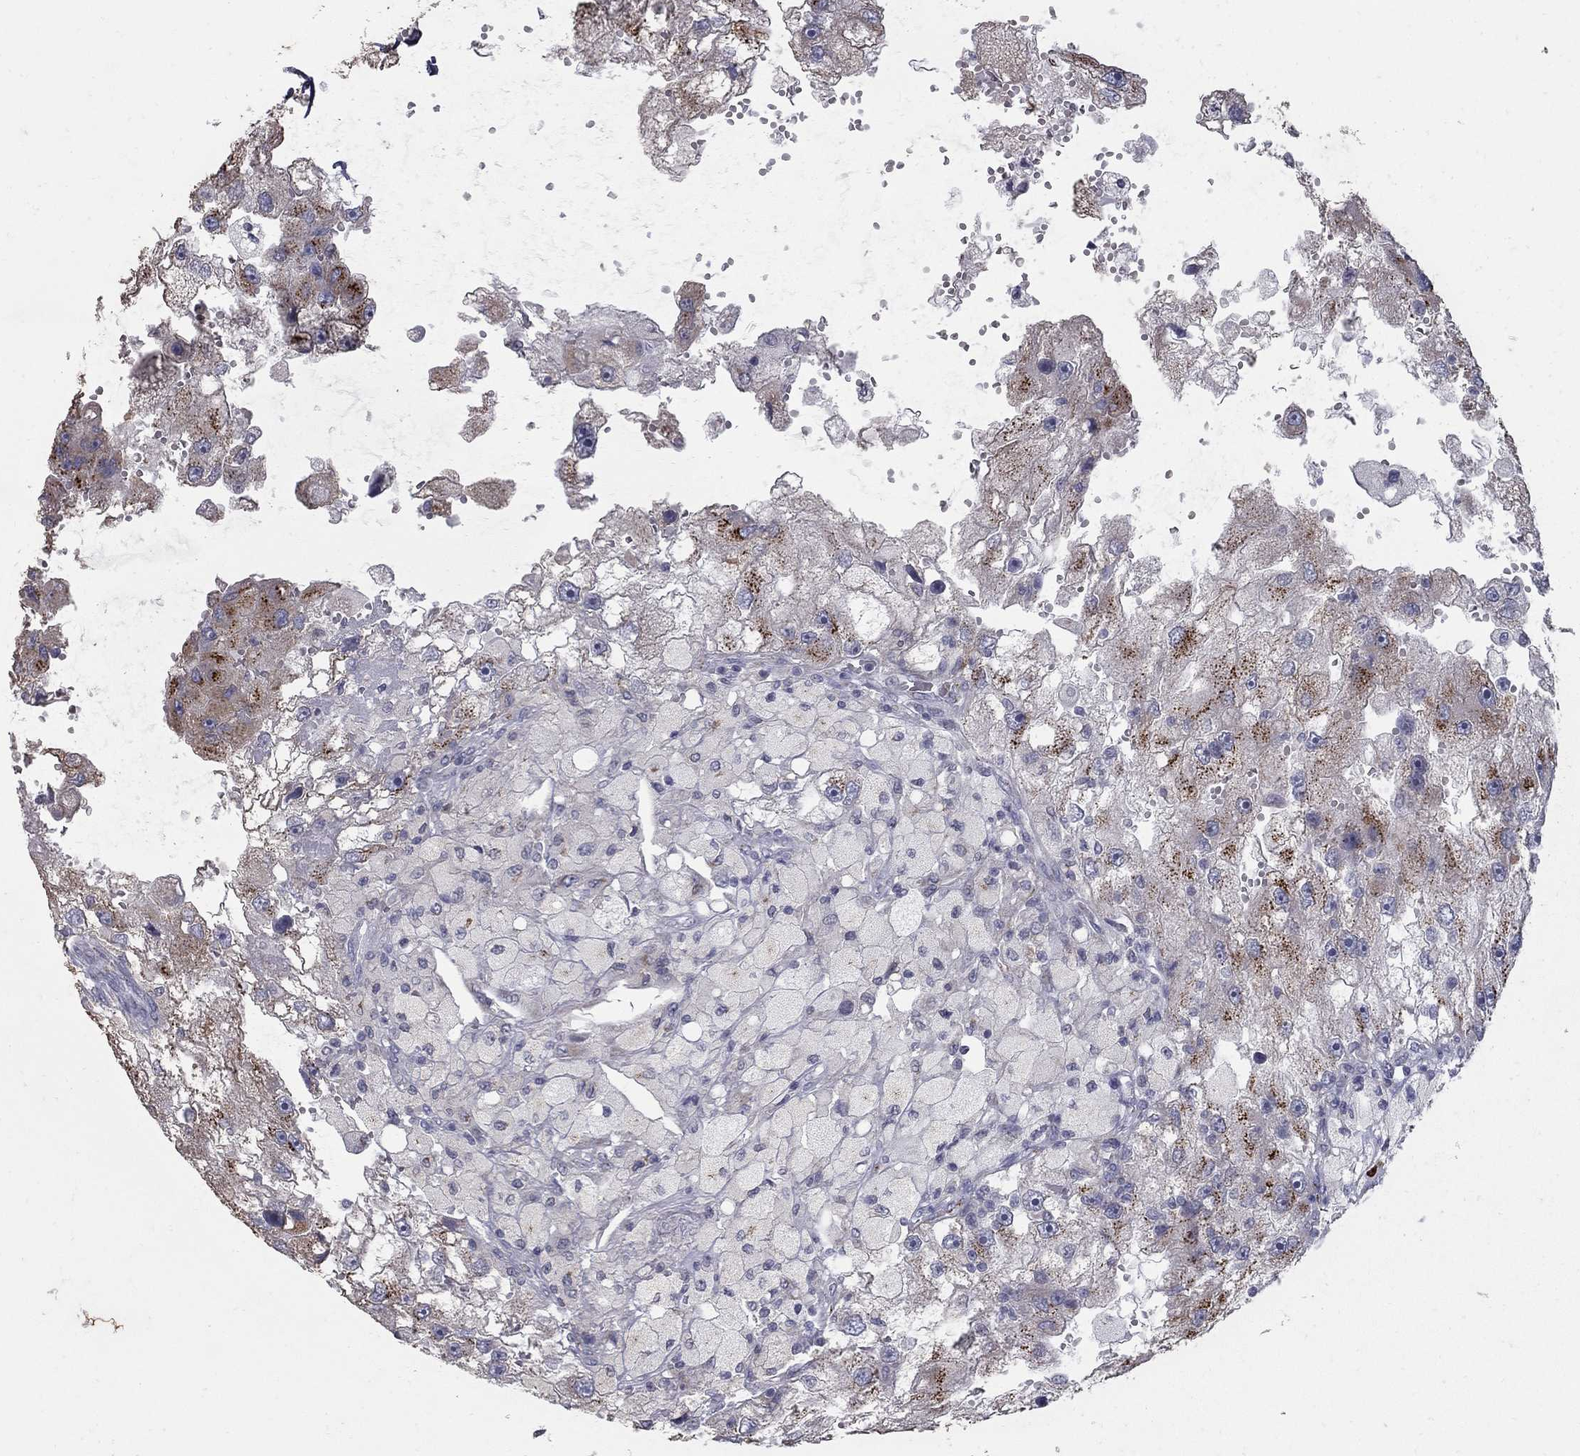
{"staining": {"intensity": "strong", "quantity": "<25%", "location": "cytoplasmic/membranous"}, "tissue": "renal cancer", "cell_type": "Tumor cells", "image_type": "cancer", "snomed": [{"axis": "morphology", "description": "Adenocarcinoma, NOS"}, {"axis": "topography", "description": "Kidney"}], "caption": "Immunohistochemical staining of human renal cancer (adenocarcinoma) exhibits medium levels of strong cytoplasmic/membranous positivity in about <25% of tumor cells.", "gene": "KIAA0319L", "patient": {"sex": "male", "age": 63}}